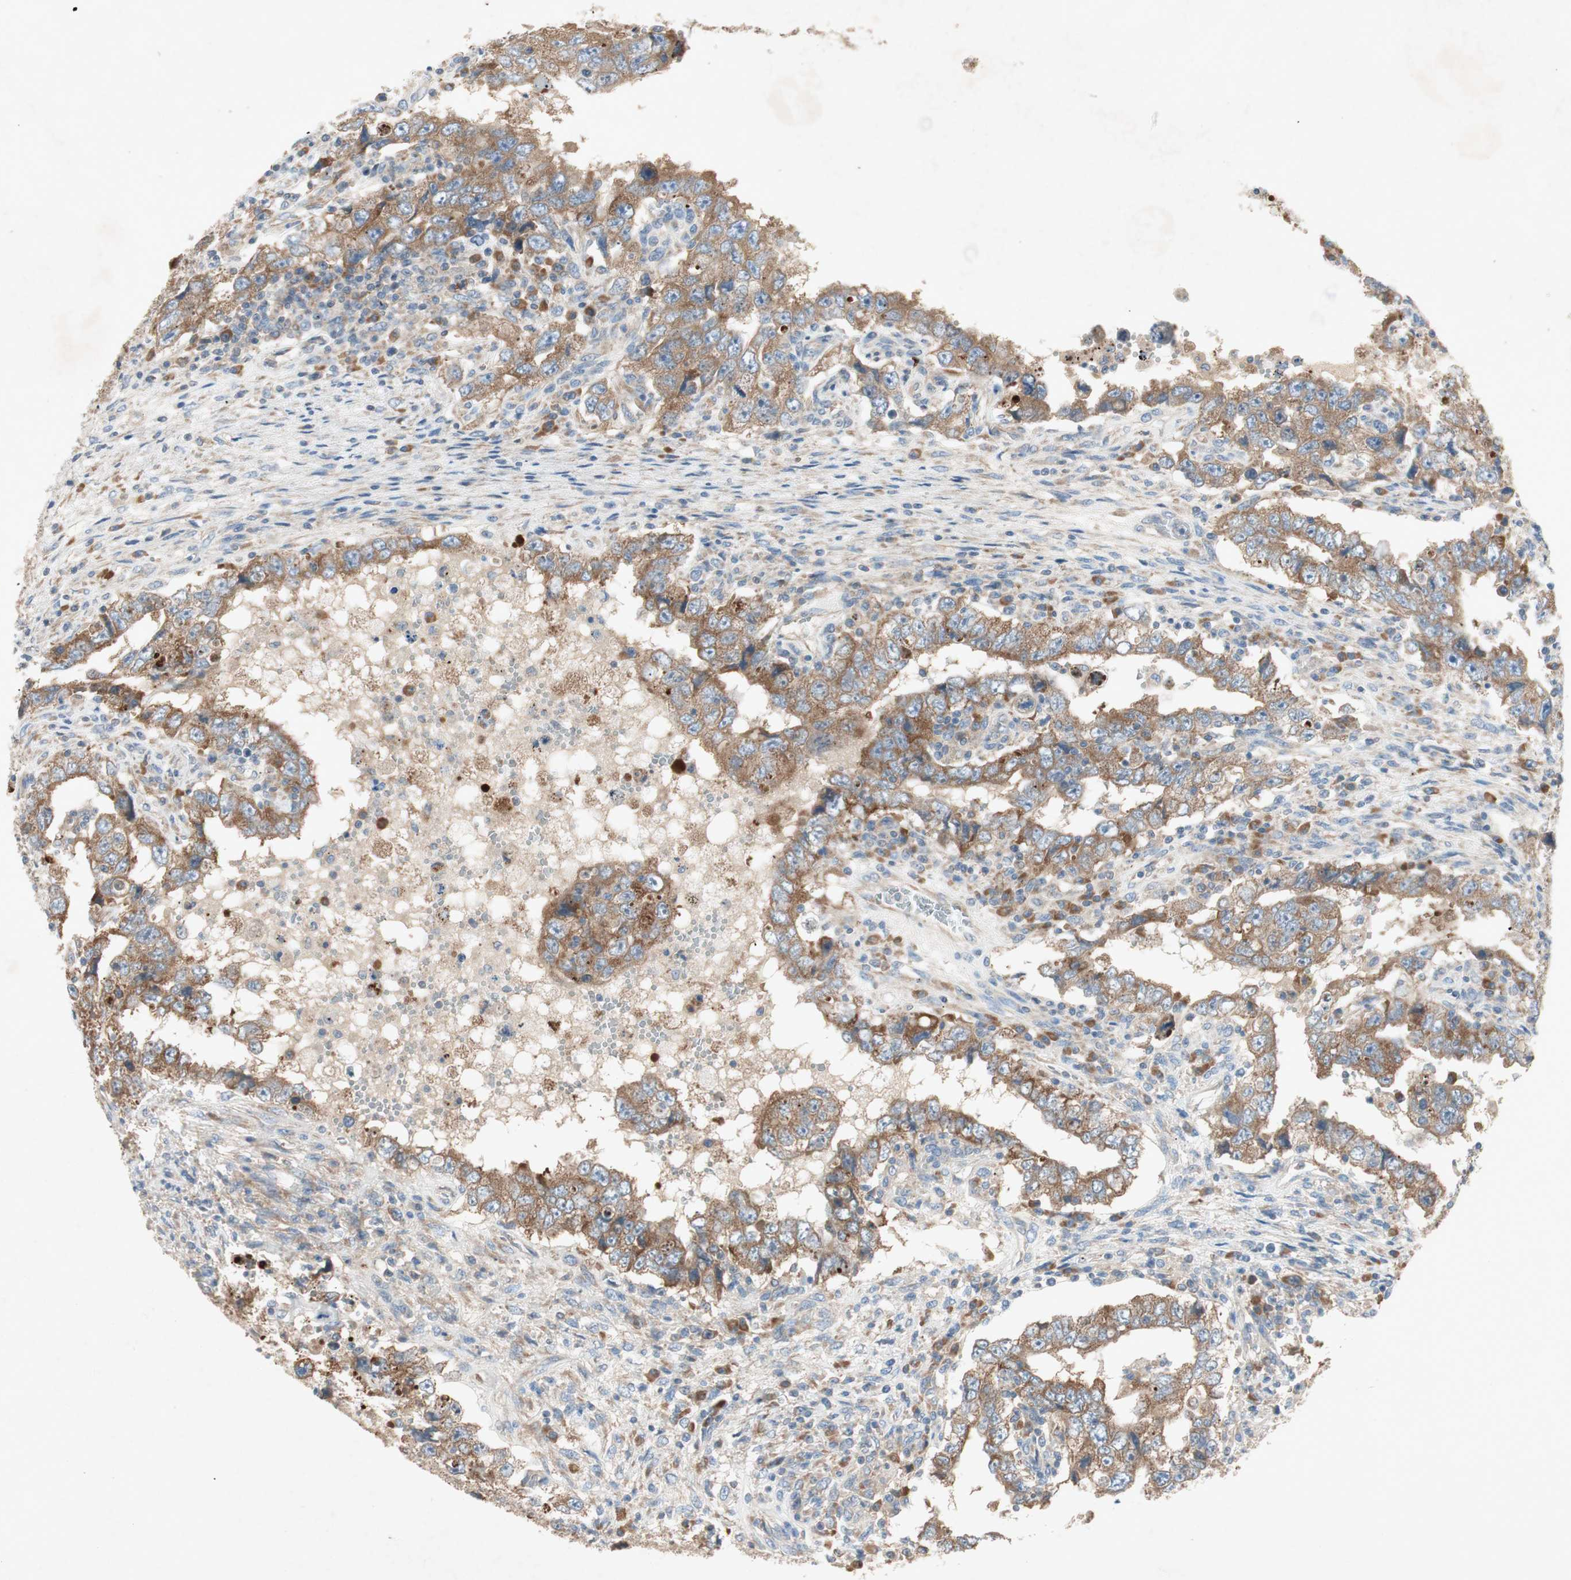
{"staining": {"intensity": "moderate", "quantity": ">75%", "location": "cytoplasmic/membranous"}, "tissue": "testis cancer", "cell_type": "Tumor cells", "image_type": "cancer", "snomed": [{"axis": "morphology", "description": "Carcinoma, Embryonal, NOS"}, {"axis": "topography", "description": "Testis"}], "caption": "The micrograph shows immunohistochemical staining of testis cancer (embryonal carcinoma). There is moderate cytoplasmic/membranous staining is seen in approximately >75% of tumor cells.", "gene": "RPL23", "patient": {"sex": "male", "age": 26}}